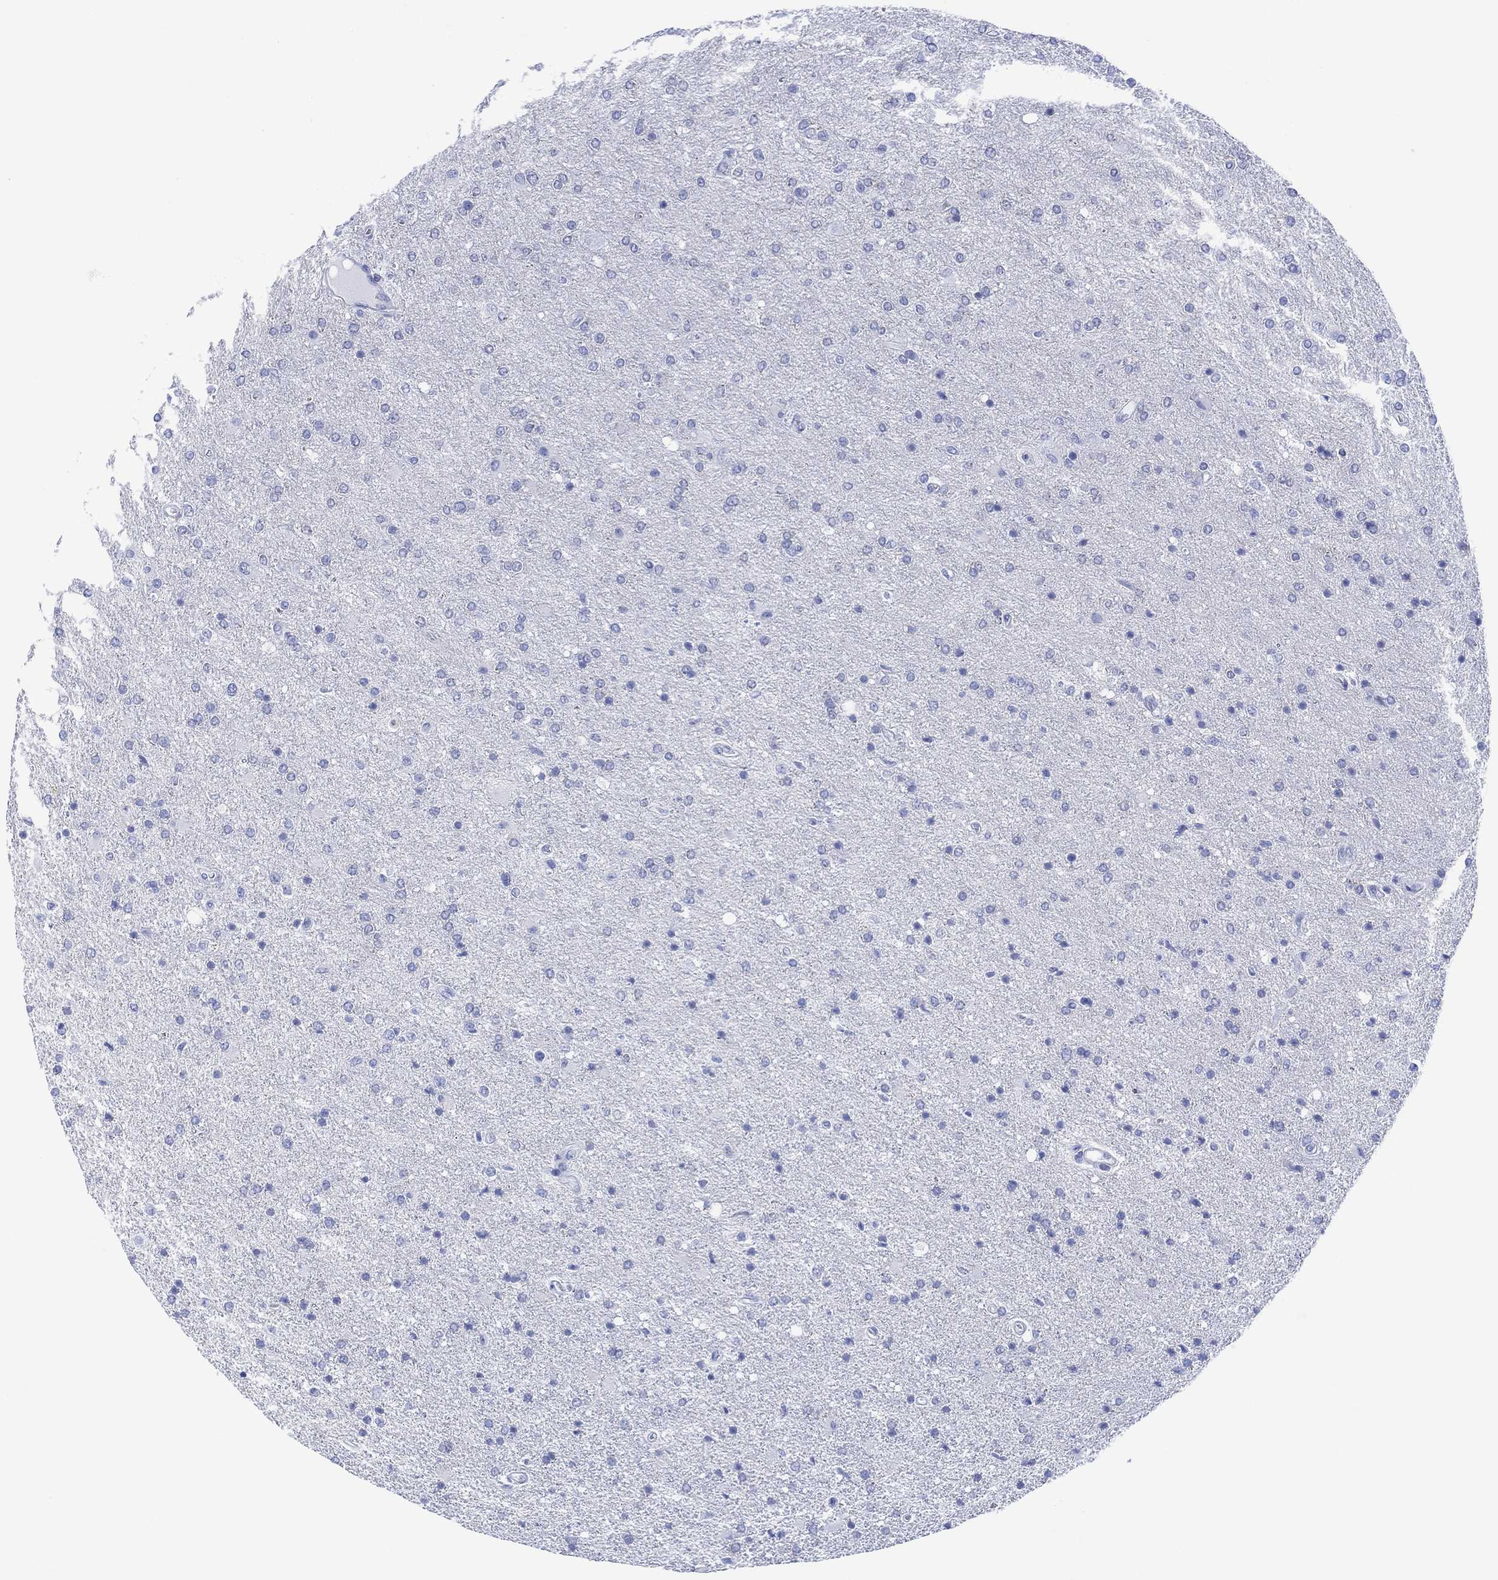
{"staining": {"intensity": "negative", "quantity": "none", "location": "none"}, "tissue": "glioma", "cell_type": "Tumor cells", "image_type": "cancer", "snomed": [{"axis": "morphology", "description": "Glioma, malignant, High grade"}, {"axis": "topography", "description": "Cerebral cortex"}], "caption": "Micrograph shows no protein expression in tumor cells of glioma tissue.", "gene": "DPP4", "patient": {"sex": "male", "age": 70}}